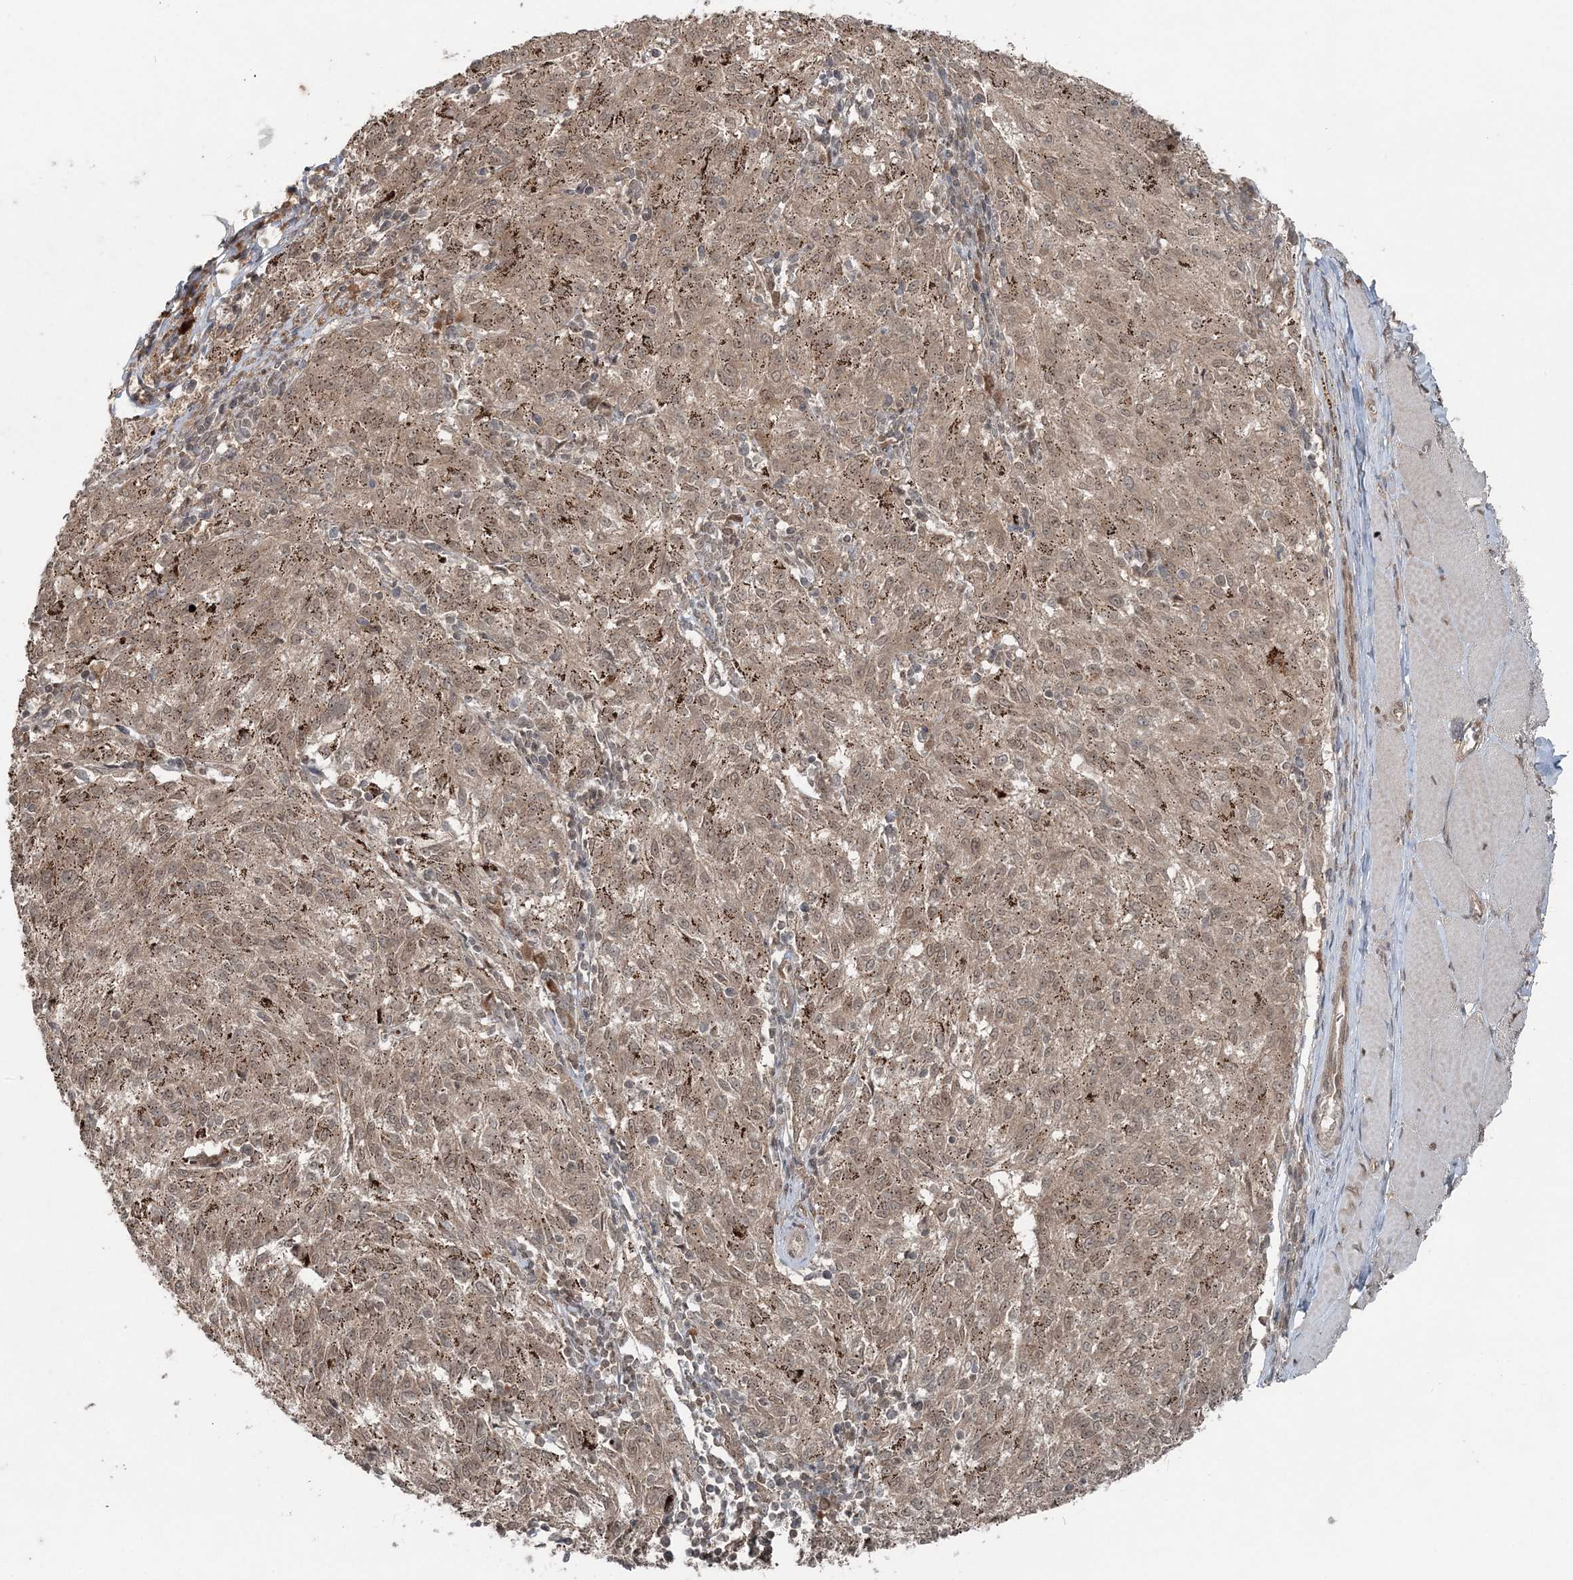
{"staining": {"intensity": "weak", "quantity": ">75%", "location": "cytoplasmic/membranous,nuclear"}, "tissue": "melanoma", "cell_type": "Tumor cells", "image_type": "cancer", "snomed": [{"axis": "morphology", "description": "Malignant melanoma, NOS"}, {"axis": "topography", "description": "Skin"}], "caption": "A photomicrograph of malignant melanoma stained for a protein reveals weak cytoplasmic/membranous and nuclear brown staining in tumor cells. The staining was performed using DAB, with brown indicating positive protein expression. Nuclei are stained blue with hematoxylin.", "gene": "FBXL17", "patient": {"sex": "female", "age": 72}}